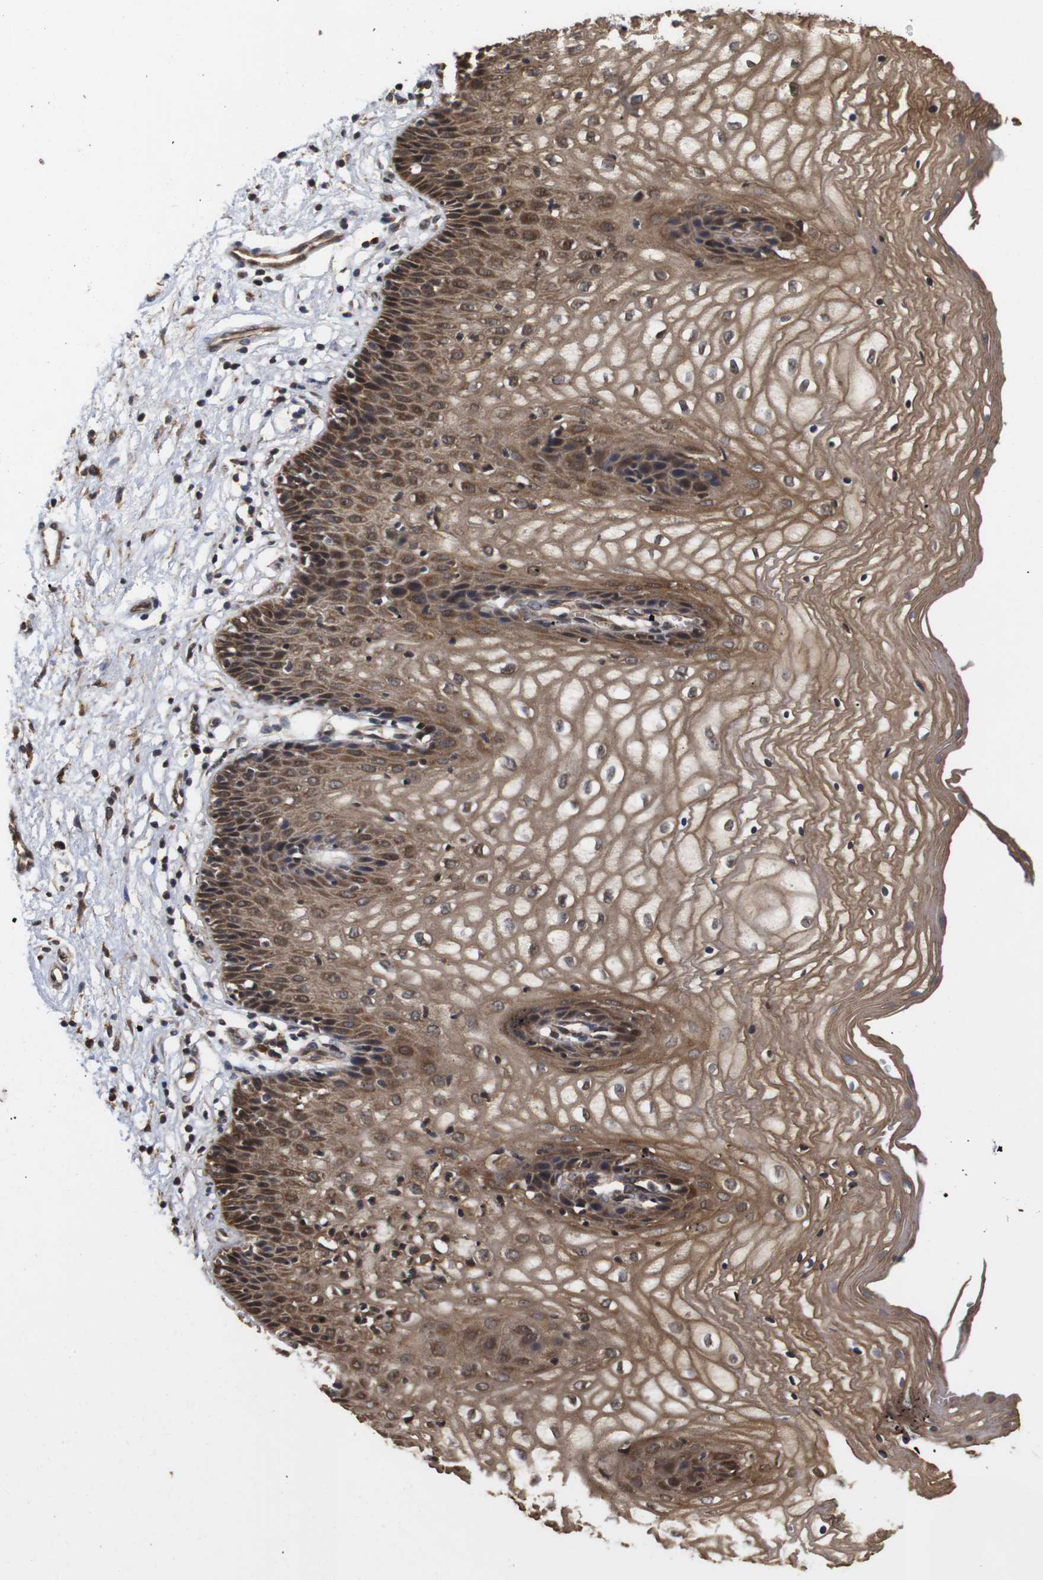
{"staining": {"intensity": "moderate", "quantity": ">75%", "location": "cytoplasmic/membranous"}, "tissue": "vagina", "cell_type": "Squamous epithelial cells", "image_type": "normal", "snomed": [{"axis": "morphology", "description": "Normal tissue, NOS"}, {"axis": "topography", "description": "Vagina"}], "caption": "Vagina was stained to show a protein in brown. There is medium levels of moderate cytoplasmic/membranous staining in approximately >75% of squamous epithelial cells. (IHC, brightfield microscopy, high magnification).", "gene": "PTPN14", "patient": {"sex": "female", "age": 34}}